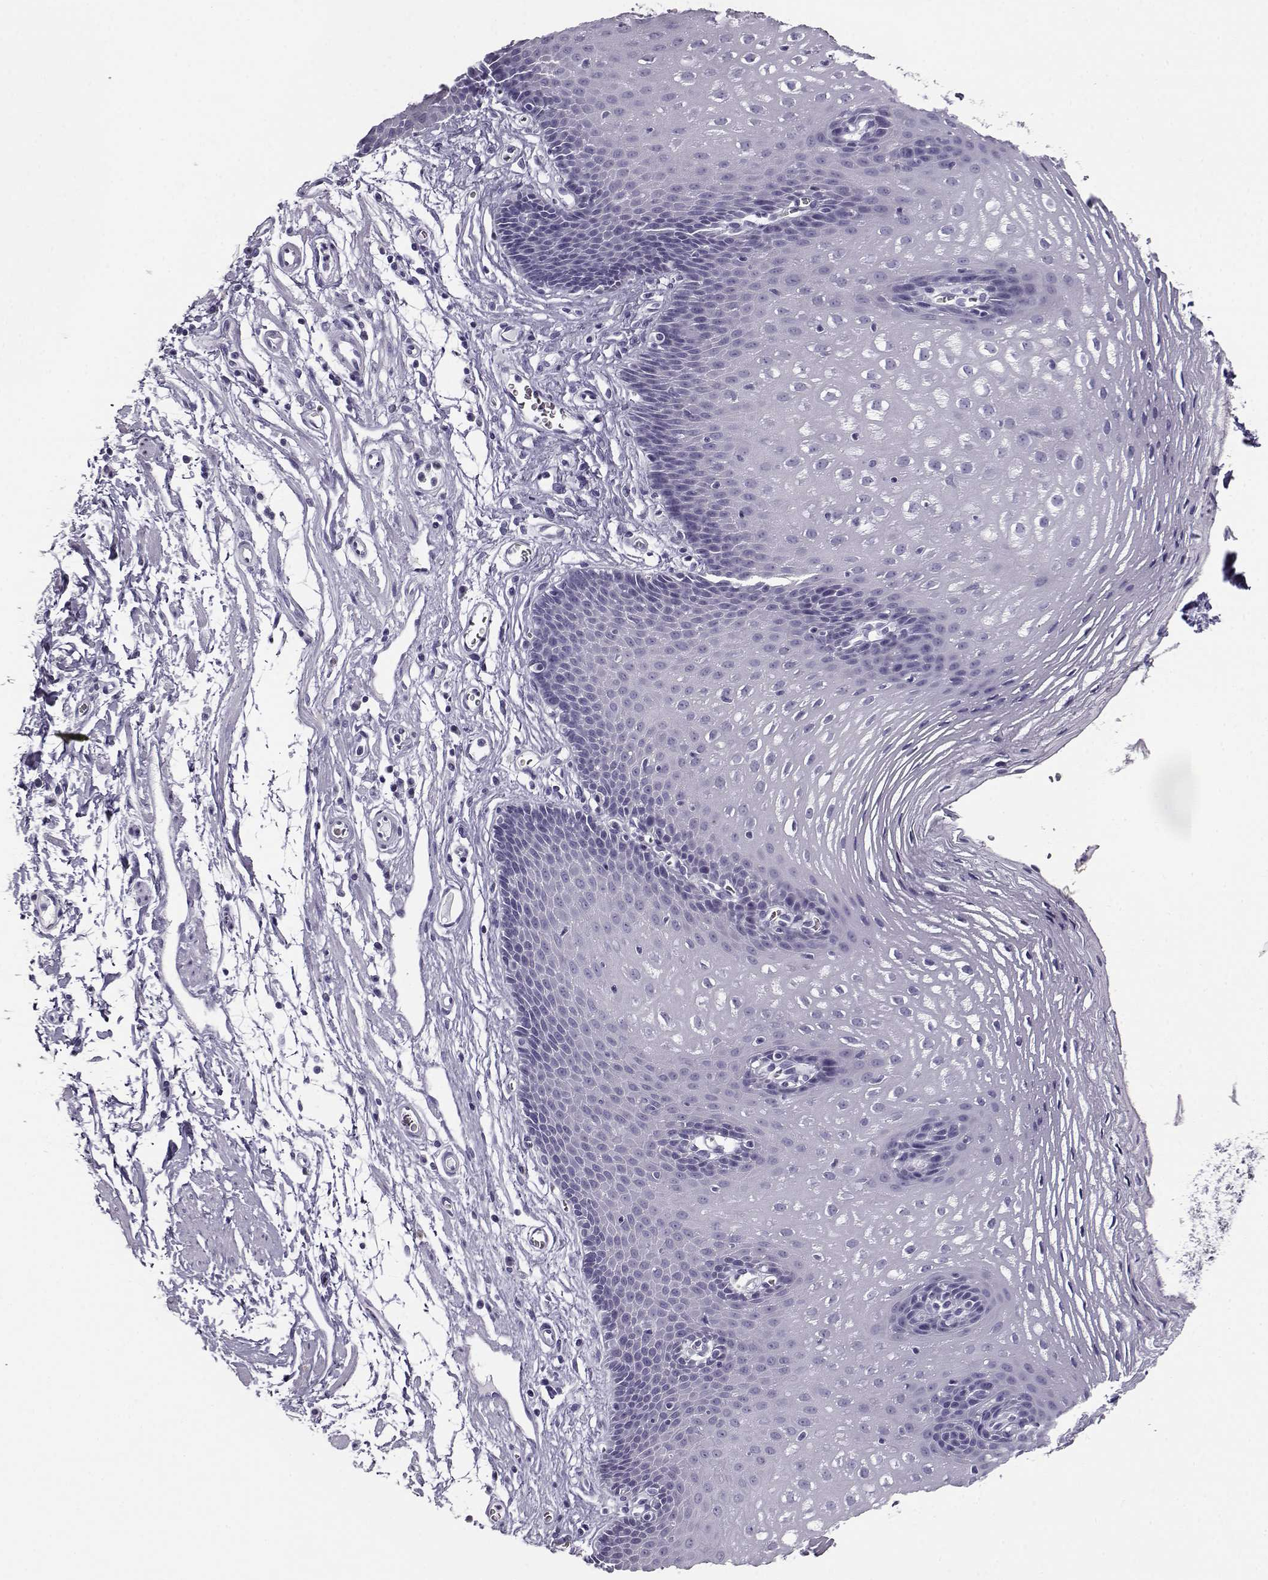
{"staining": {"intensity": "negative", "quantity": "none", "location": "none"}, "tissue": "esophagus", "cell_type": "Squamous epithelial cells", "image_type": "normal", "snomed": [{"axis": "morphology", "description": "Normal tissue, NOS"}, {"axis": "topography", "description": "Esophagus"}], "caption": "Squamous epithelial cells are negative for protein expression in benign human esophagus. Nuclei are stained in blue.", "gene": "CABS1", "patient": {"sex": "male", "age": 72}}